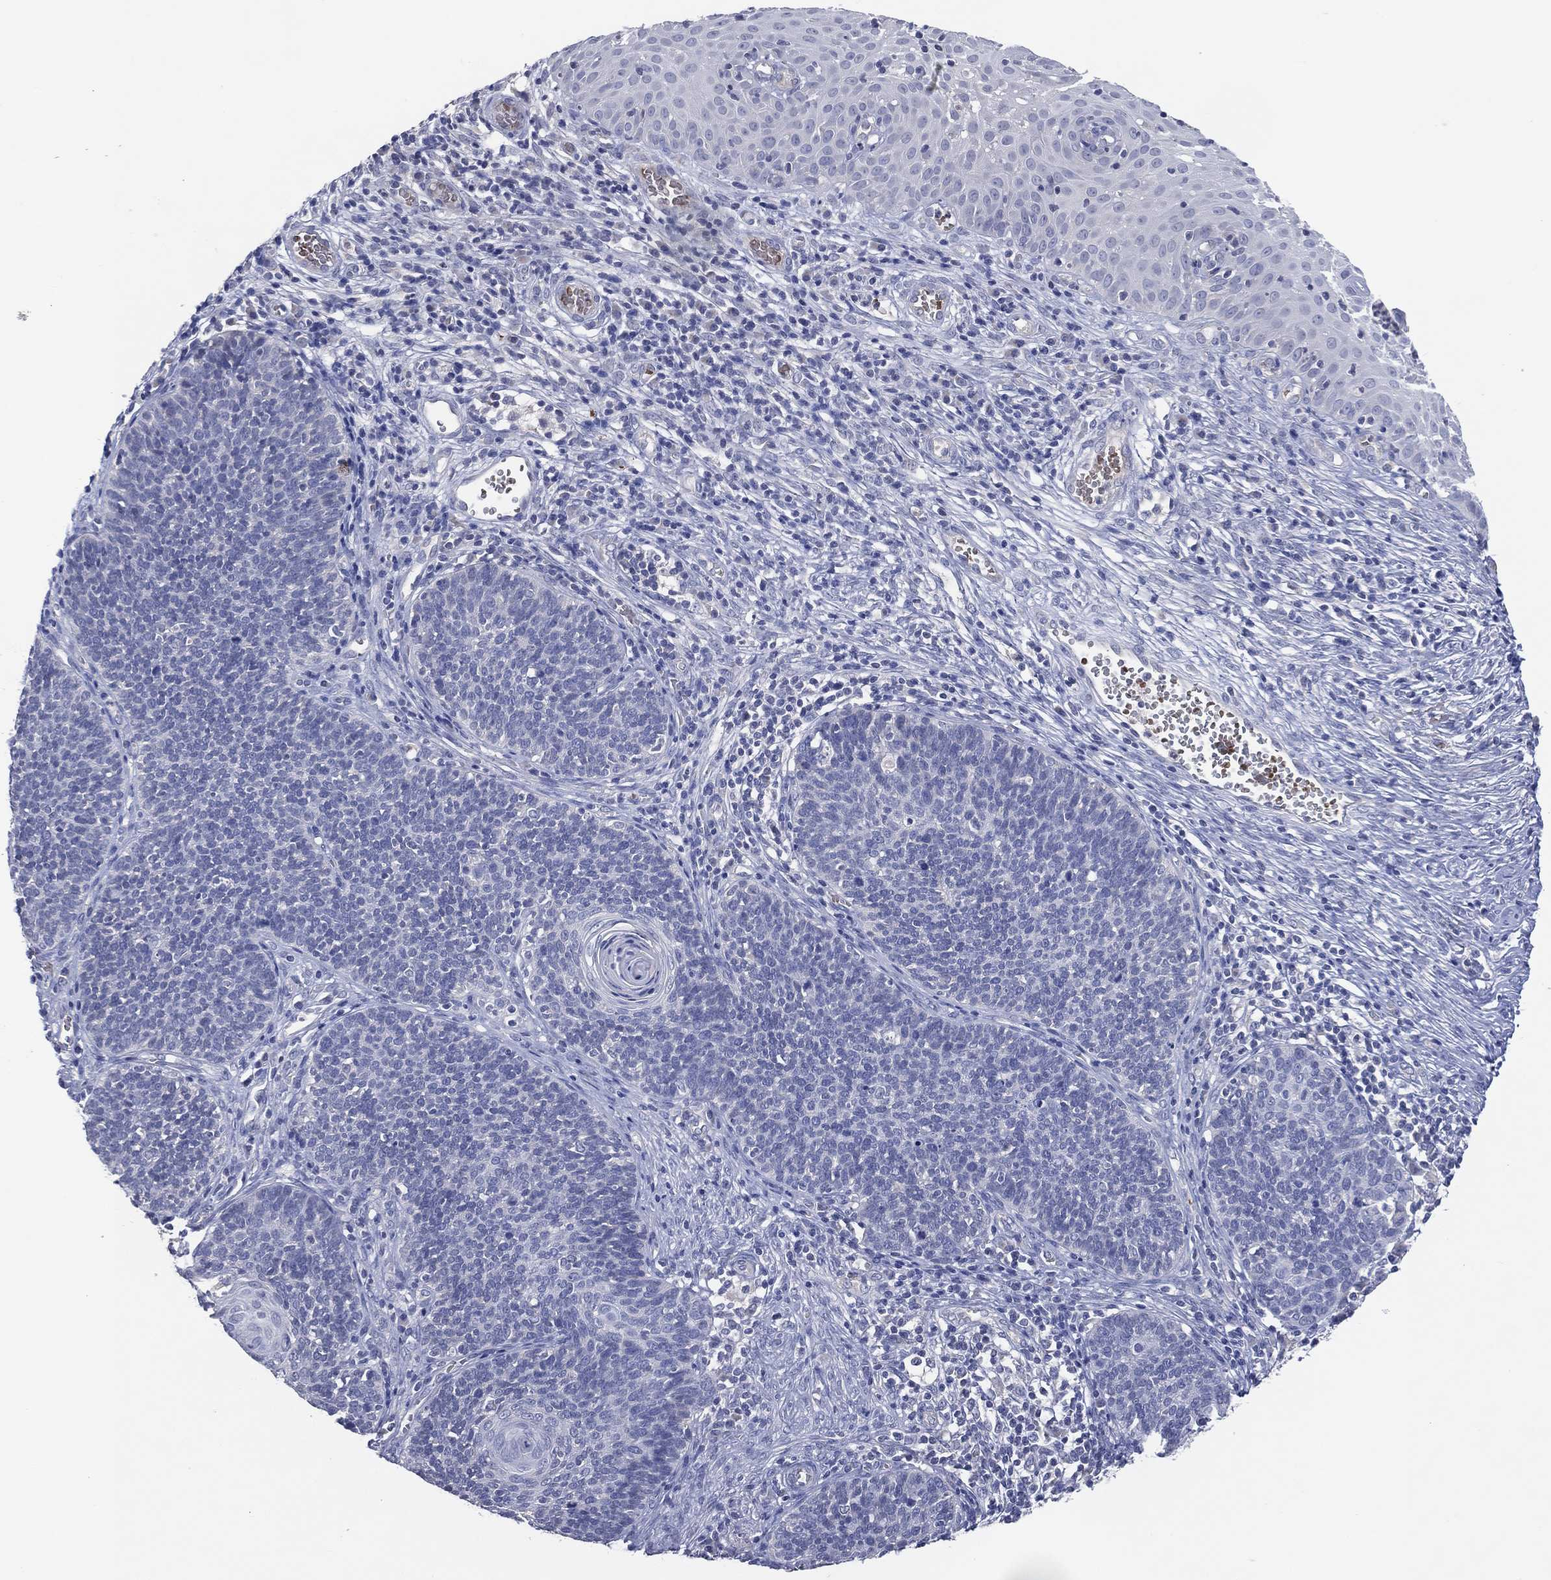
{"staining": {"intensity": "negative", "quantity": "none", "location": "none"}, "tissue": "cervical cancer", "cell_type": "Tumor cells", "image_type": "cancer", "snomed": [{"axis": "morphology", "description": "Normal tissue, NOS"}, {"axis": "morphology", "description": "Squamous cell carcinoma, NOS"}, {"axis": "topography", "description": "Cervix"}], "caption": "The histopathology image shows no staining of tumor cells in squamous cell carcinoma (cervical).", "gene": "DNAH7", "patient": {"sex": "female", "age": 39}}